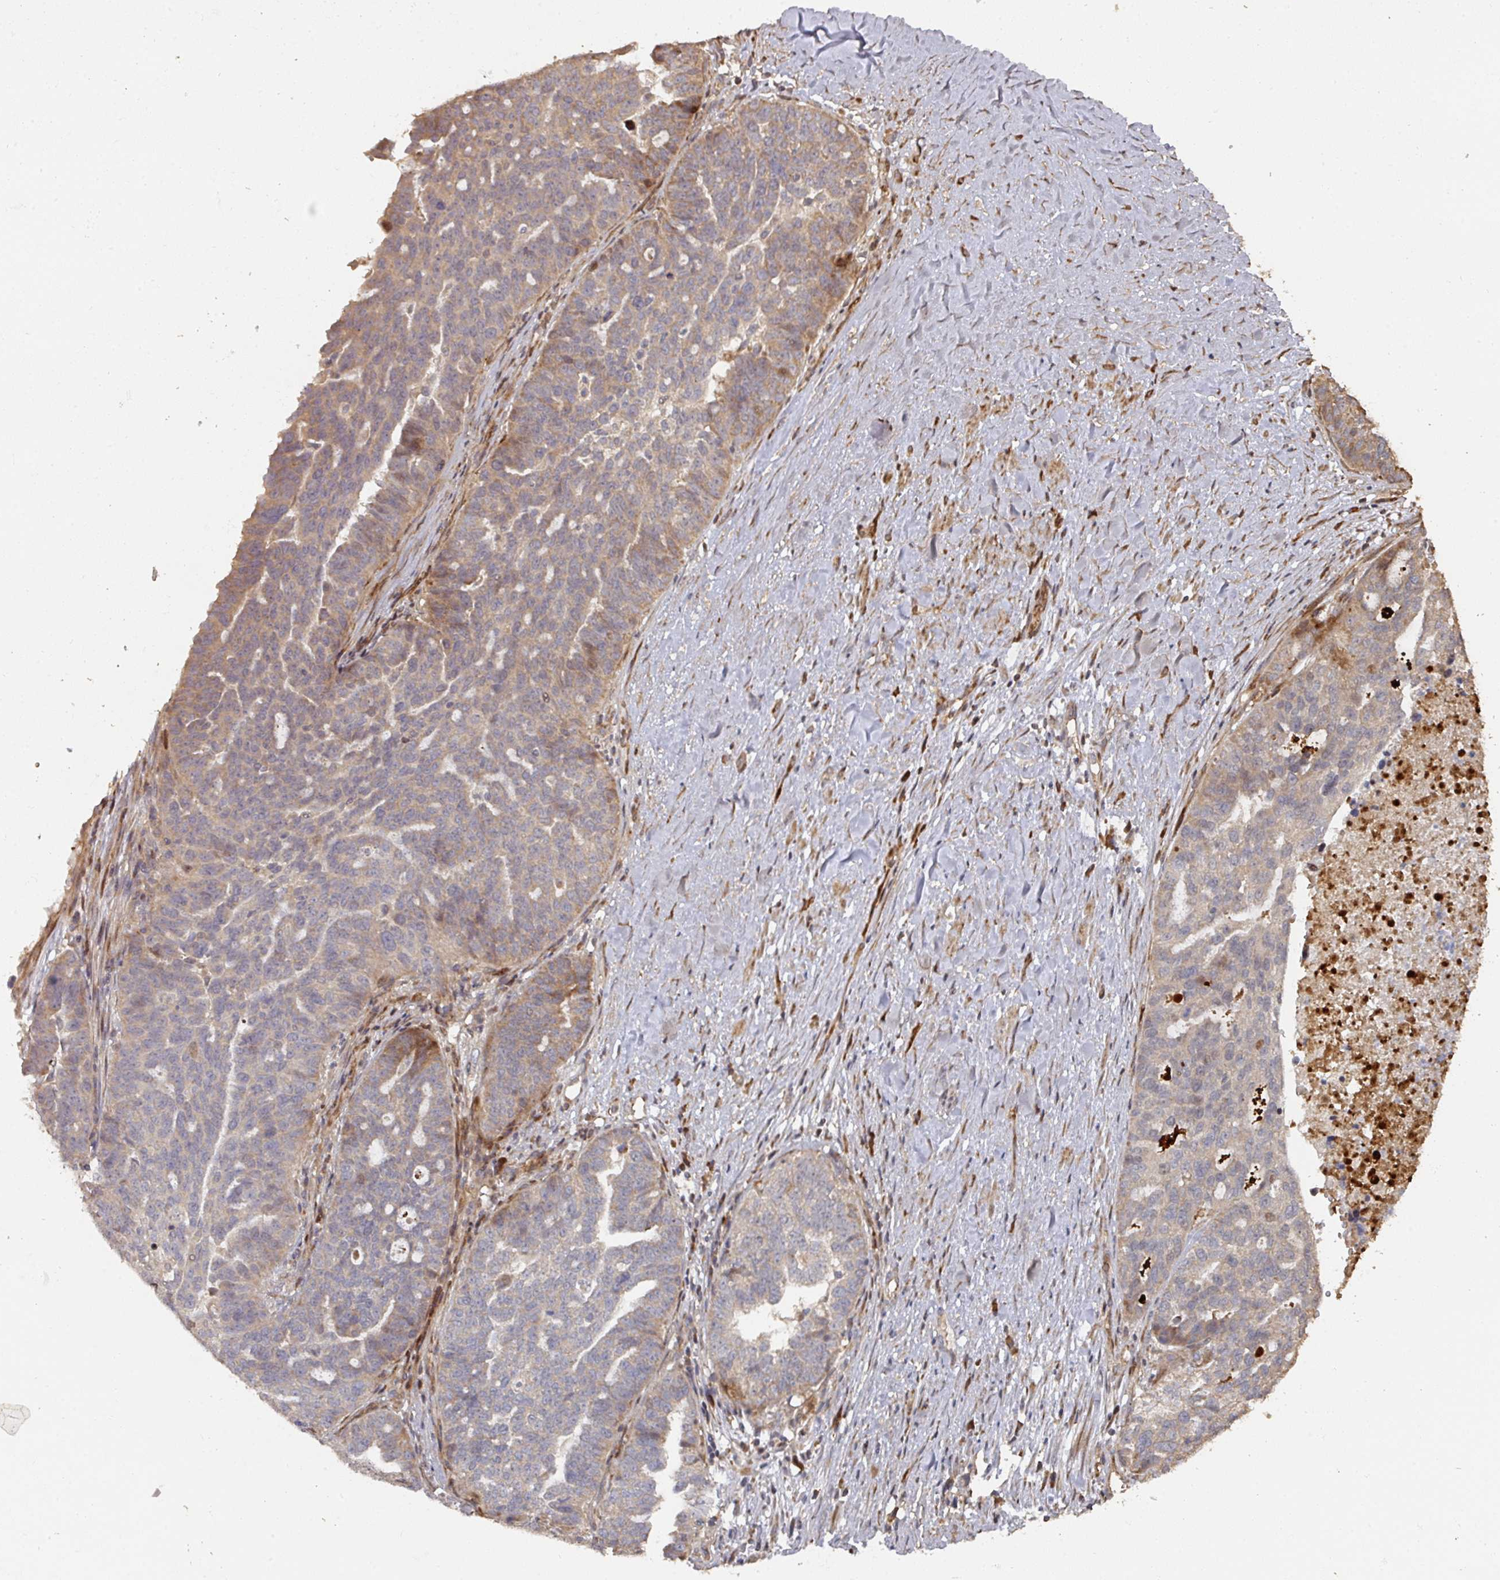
{"staining": {"intensity": "moderate", "quantity": "<25%", "location": "cytoplasmic/membranous,nuclear"}, "tissue": "ovarian cancer", "cell_type": "Tumor cells", "image_type": "cancer", "snomed": [{"axis": "morphology", "description": "Cystadenocarcinoma, serous, NOS"}, {"axis": "topography", "description": "Ovary"}], "caption": "Immunohistochemistry (IHC) staining of ovarian serous cystadenocarcinoma, which reveals low levels of moderate cytoplasmic/membranous and nuclear expression in about <25% of tumor cells indicating moderate cytoplasmic/membranous and nuclear protein expression. The staining was performed using DAB (brown) for protein detection and nuclei were counterstained in hematoxylin (blue).", "gene": "CA7", "patient": {"sex": "female", "age": 59}}